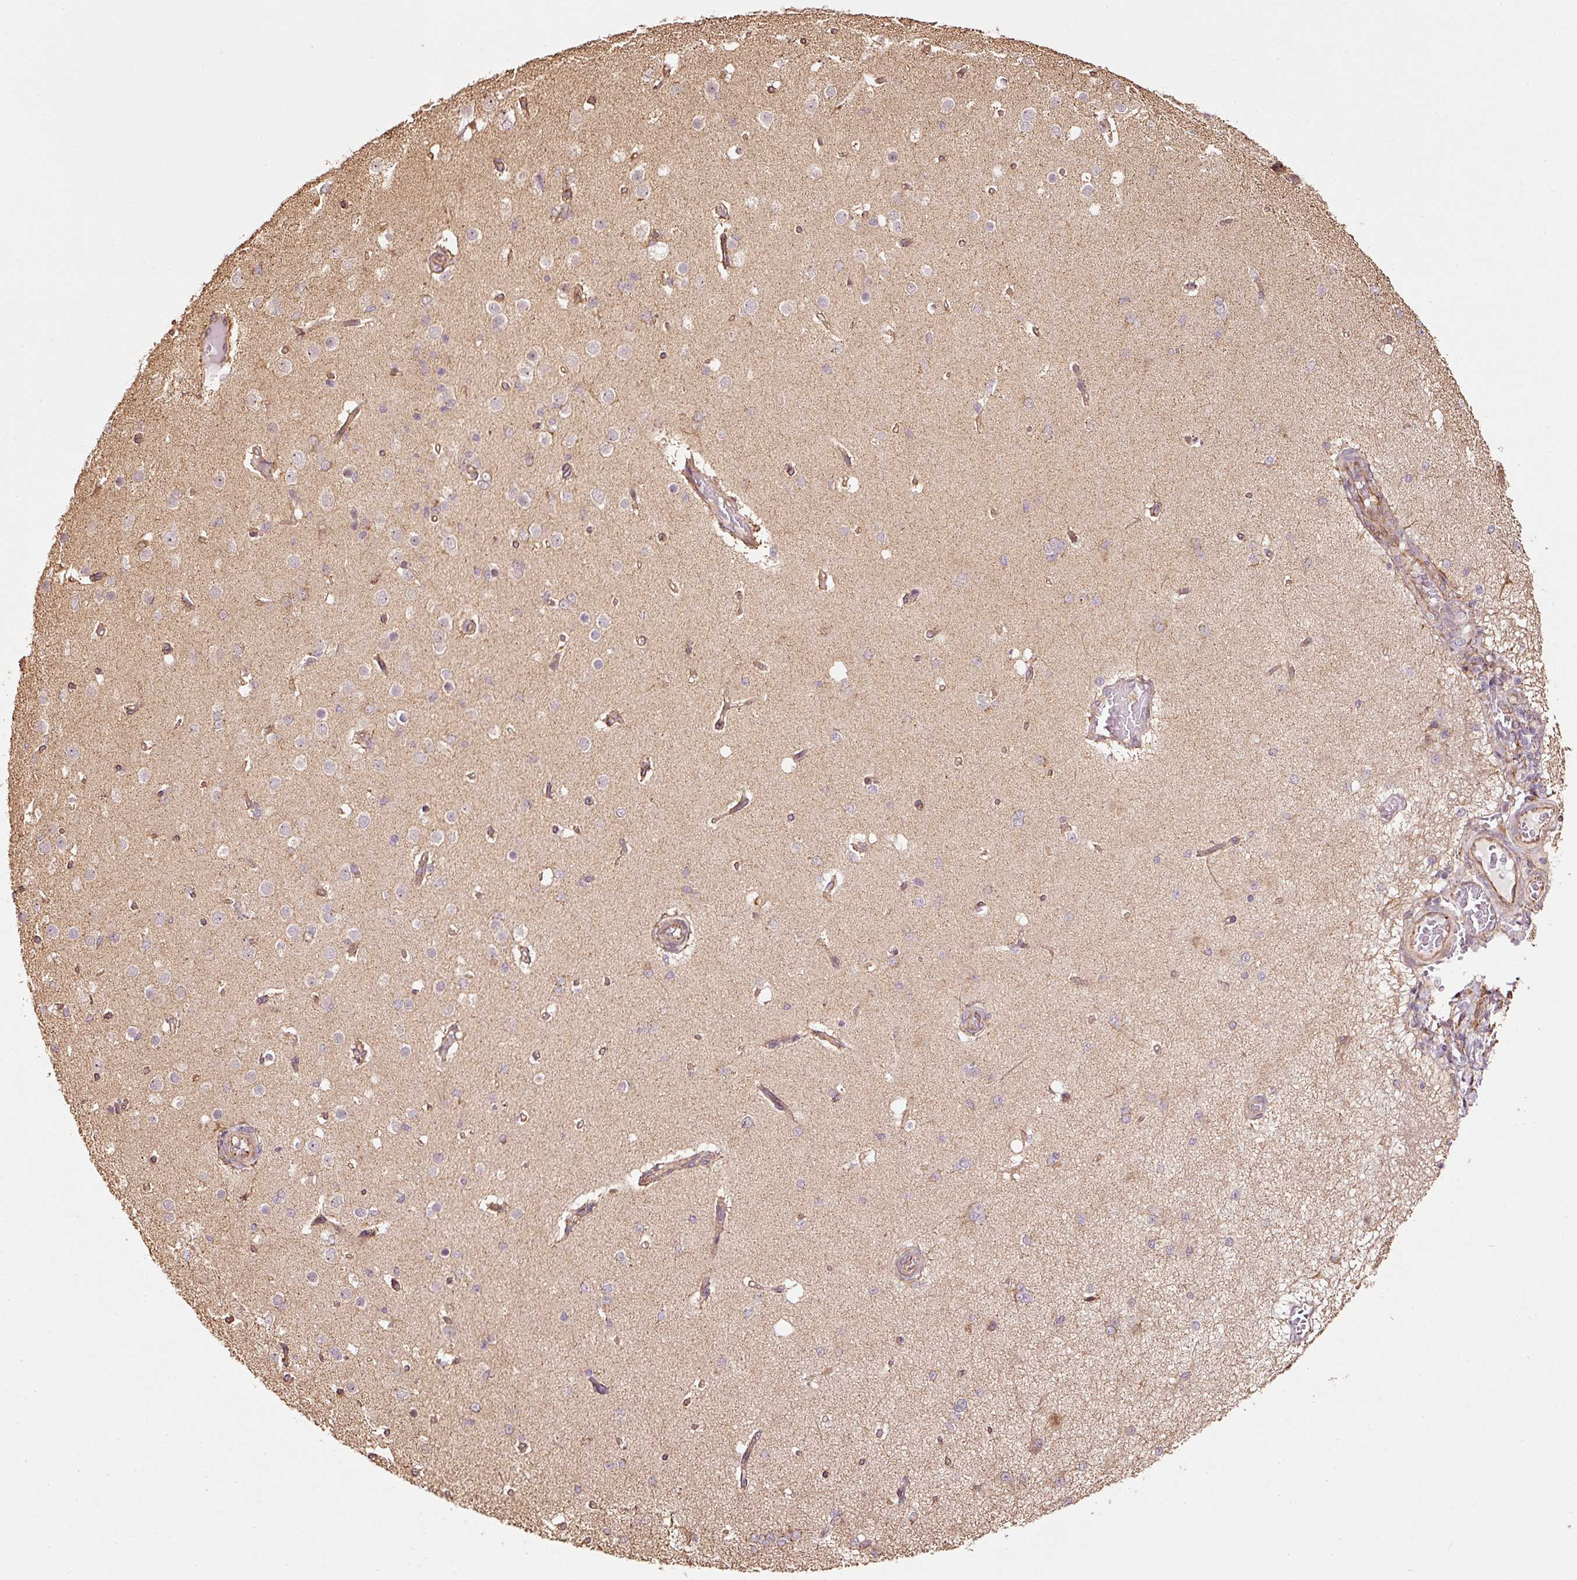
{"staining": {"intensity": "weak", "quantity": ">75%", "location": "cytoplasmic/membranous"}, "tissue": "cerebral cortex", "cell_type": "Endothelial cells", "image_type": "normal", "snomed": [{"axis": "morphology", "description": "Normal tissue, NOS"}, {"axis": "morphology", "description": "Inflammation, NOS"}, {"axis": "topography", "description": "Cerebral cortex"}], "caption": "Endothelial cells exhibit low levels of weak cytoplasmic/membranous staining in approximately >75% of cells in benign cerebral cortex.", "gene": "ETF1", "patient": {"sex": "male", "age": 6}}